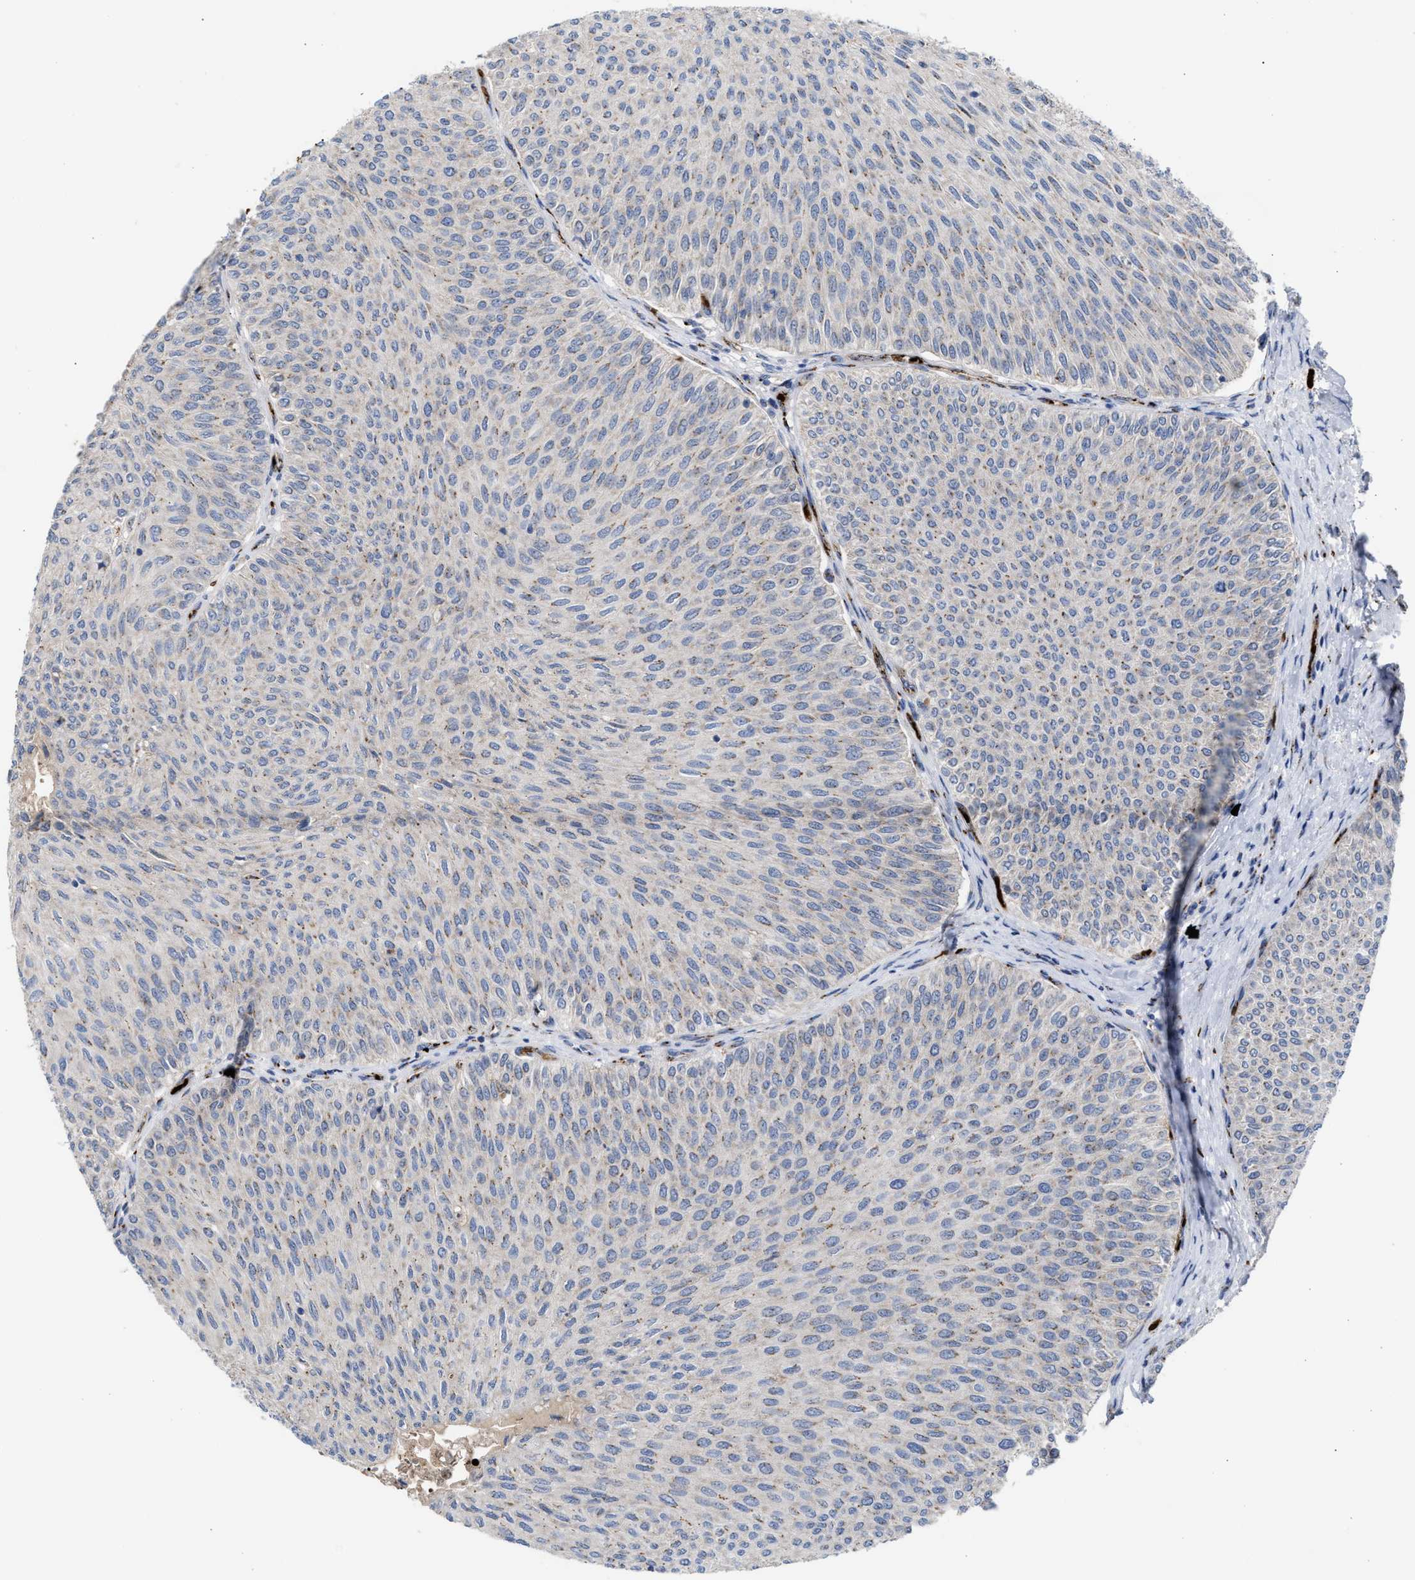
{"staining": {"intensity": "weak", "quantity": "25%-75%", "location": "cytoplasmic/membranous"}, "tissue": "urothelial cancer", "cell_type": "Tumor cells", "image_type": "cancer", "snomed": [{"axis": "morphology", "description": "Urothelial carcinoma, Low grade"}, {"axis": "topography", "description": "Urinary bladder"}], "caption": "Tumor cells reveal low levels of weak cytoplasmic/membranous expression in approximately 25%-75% of cells in urothelial cancer.", "gene": "CCL2", "patient": {"sex": "male", "age": 78}}